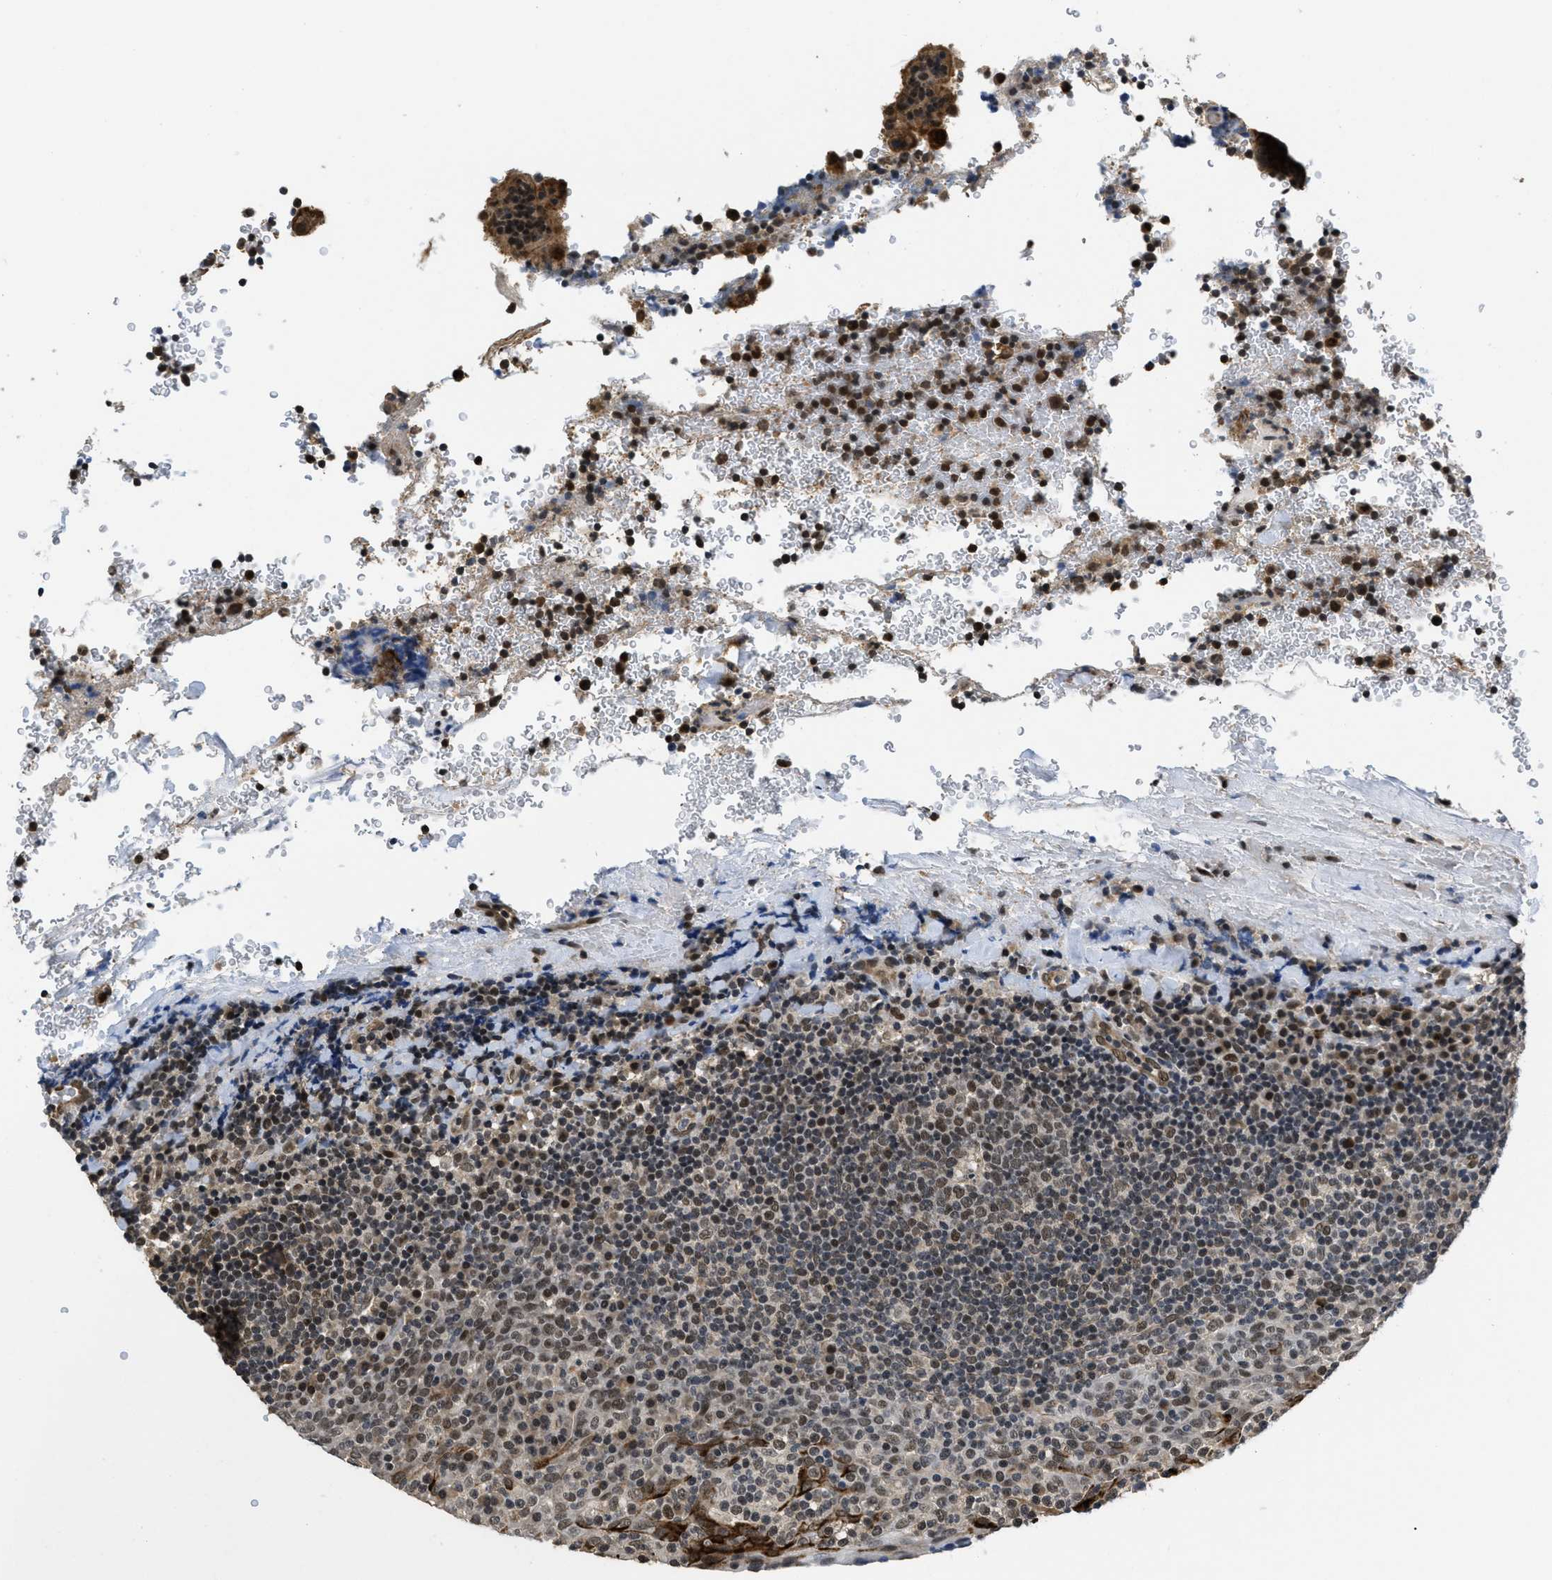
{"staining": {"intensity": "moderate", "quantity": ">75%", "location": "nuclear"}, "tissue": "tonsil", "cell_type": "Germinal center cells", "image_type": "normal", "snomed": [{"axis": "morphology", "description": "Normal tissue, NOS"}, {"axis": "topography", "description": "Tonsil"}], "caption": "Immunohistochemical staining of normal tonsil reveals >75% levels of moderate nuclear protein positivity in approximately >75% of germinal center cells. (DAB (3,3'-diaminobenzidine) IHC with brightfield microscopy, high magnification).", "gene": "CUL4B", "patient": {"sex": "male", "age": 17}}